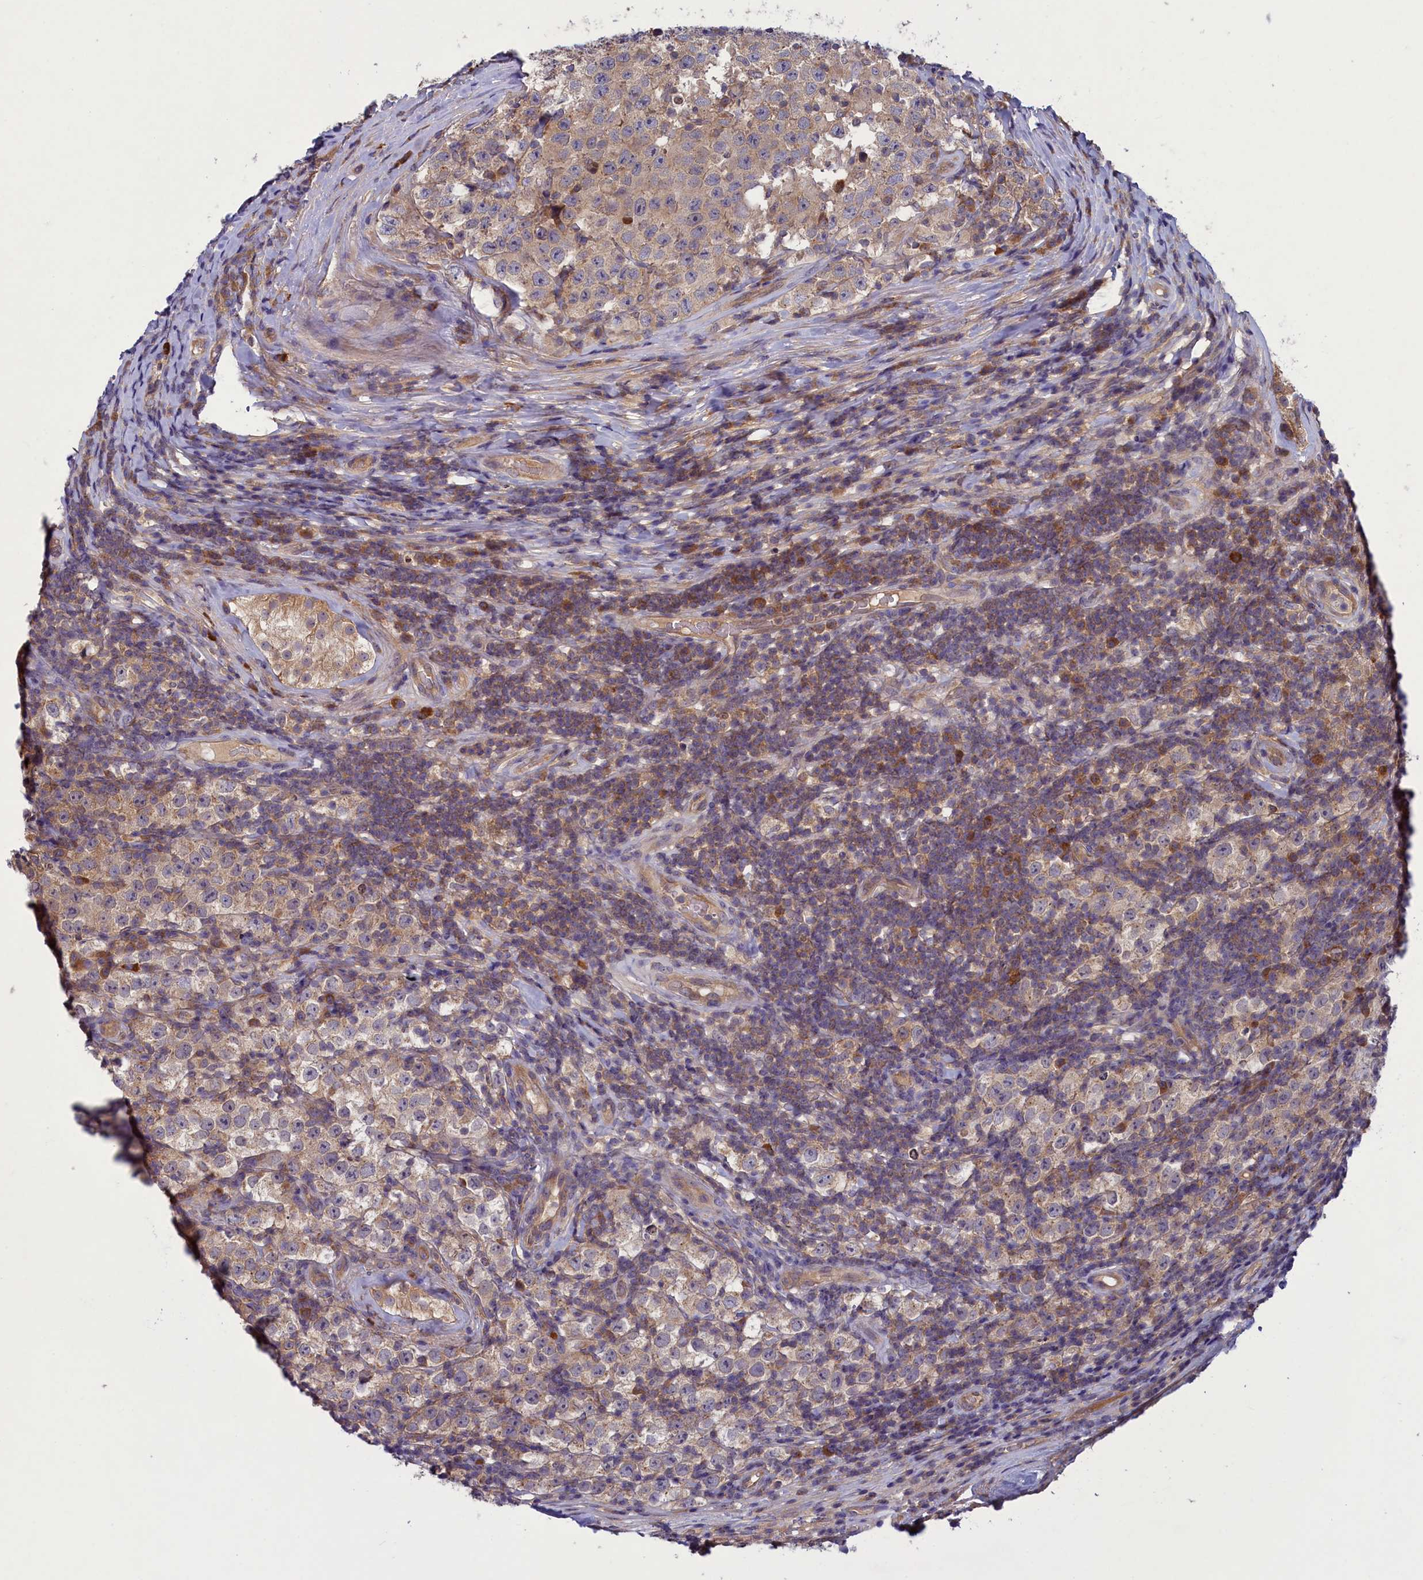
{"staining": {"intensity": "weak", "quantity": ">75%", "location": "cytoplasmic/membranous"}, "tissue": "testis cancer", "cell_type": "Tumor cells", "image_type": "cancer", "snomed": [{"axis": "morphology", "description": "Normal tissue, NOS"}, {"axis": "morphology", "description": "Urothelial carcinoma, High grade"}, {"axis": "morphology", "description": "Seminoma, NOS"}, {"axis": "morphology", "description": "Carcinoma, Embryonal, NOS"}, {"axis": "topography", "description": "Urinary bladder"}, {"axis": "topography", "description": "Testis"}], "caption": "IHC of human testis cancer (embryonal carcinoma) shows low levels of weak cytoplasmic/membranous staining in about >75% of tumor cells.", "gene": "NUBP1", "patient": {"sex": "male", "age": 41}}